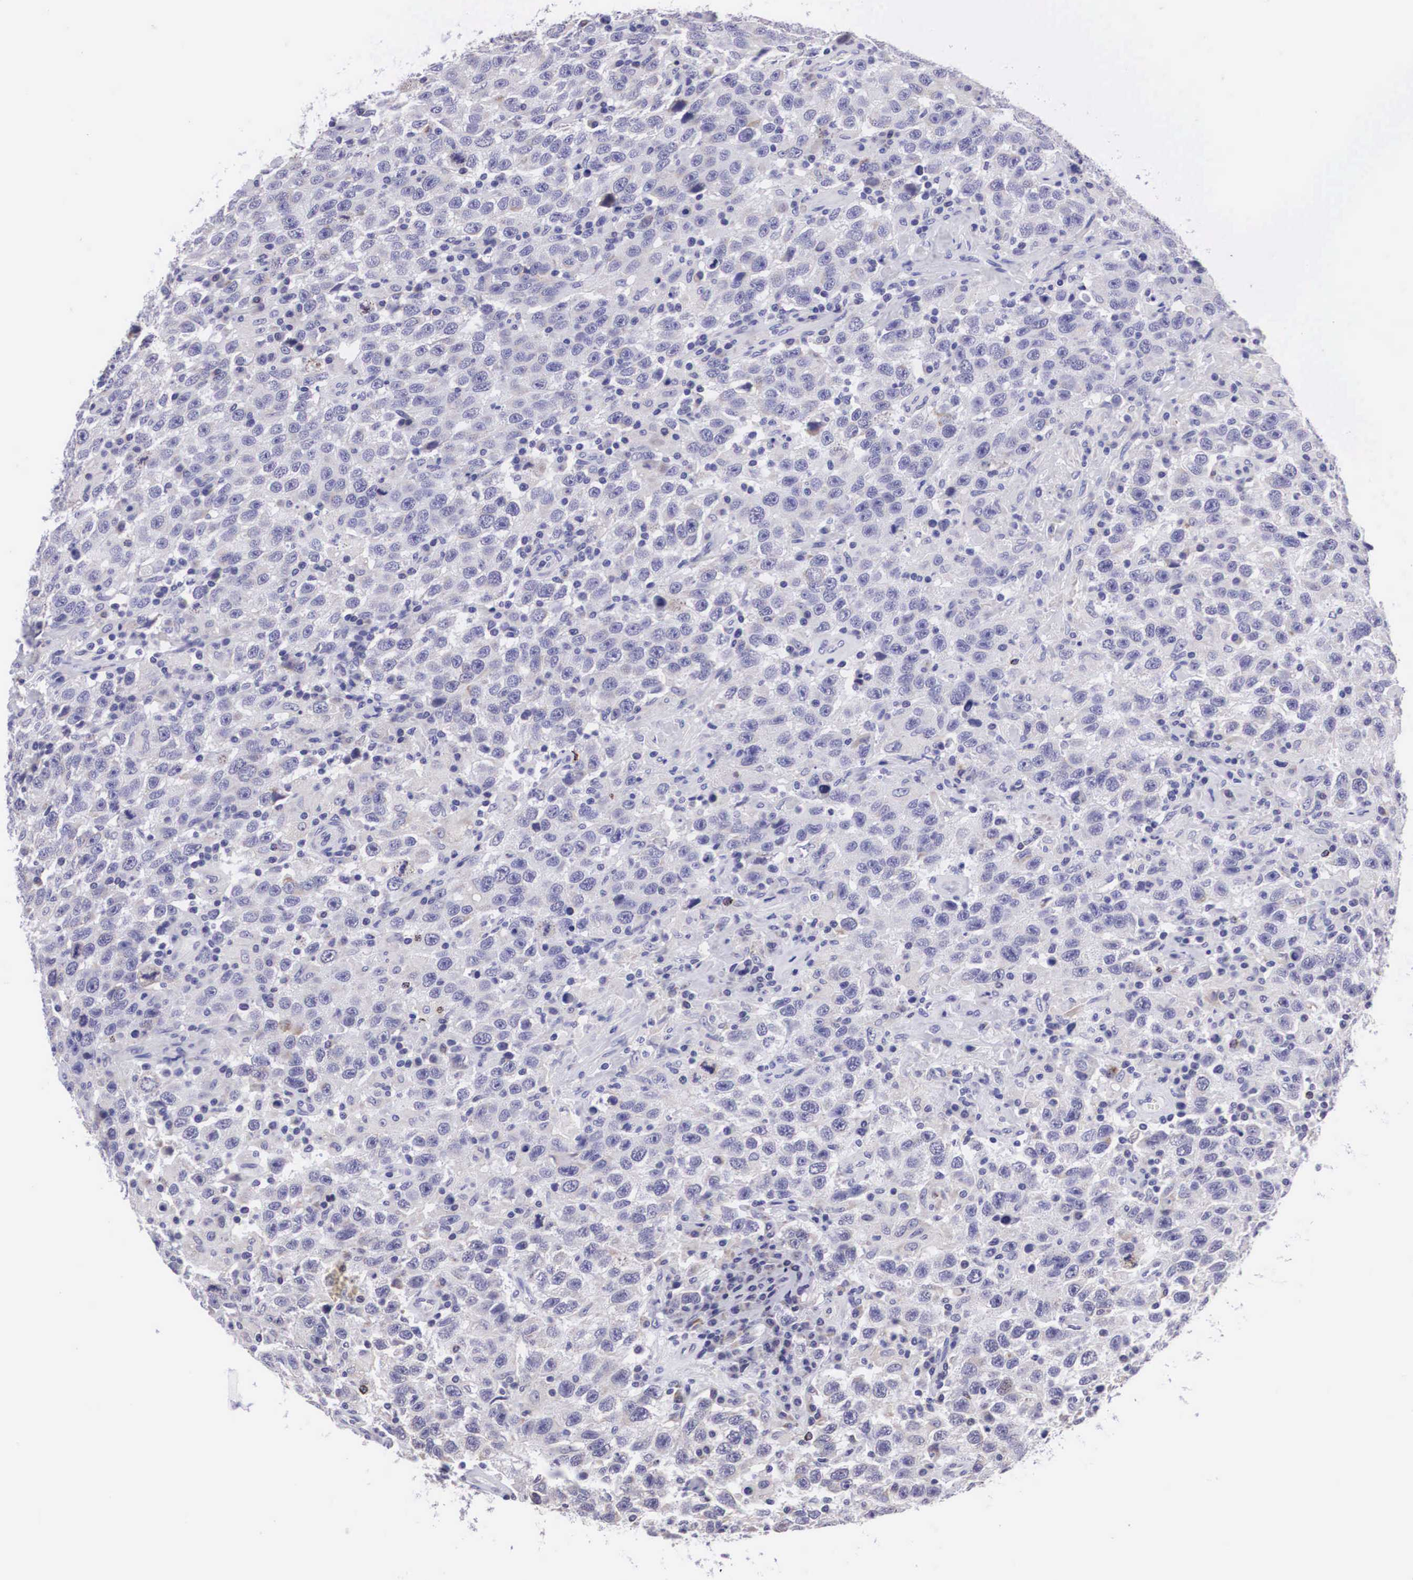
{"staining": {"intensity": "negative", "quantity": "none", "location": "none"}, "tissue": "testis cancer", "cell_type": "Tumor cells", "image_type": "cancer", "snomed": [{"axis": "morphology", "description": "Seminoma, NOS"}, {"axis": "topography", "description": "Testis"}], "caption": "Immunohistochemical staining of human testis seminoma exhibits no significant positivity in tumor cells.", "gene": "ARG2", "patient": {"sex": "male", "age": 41}}